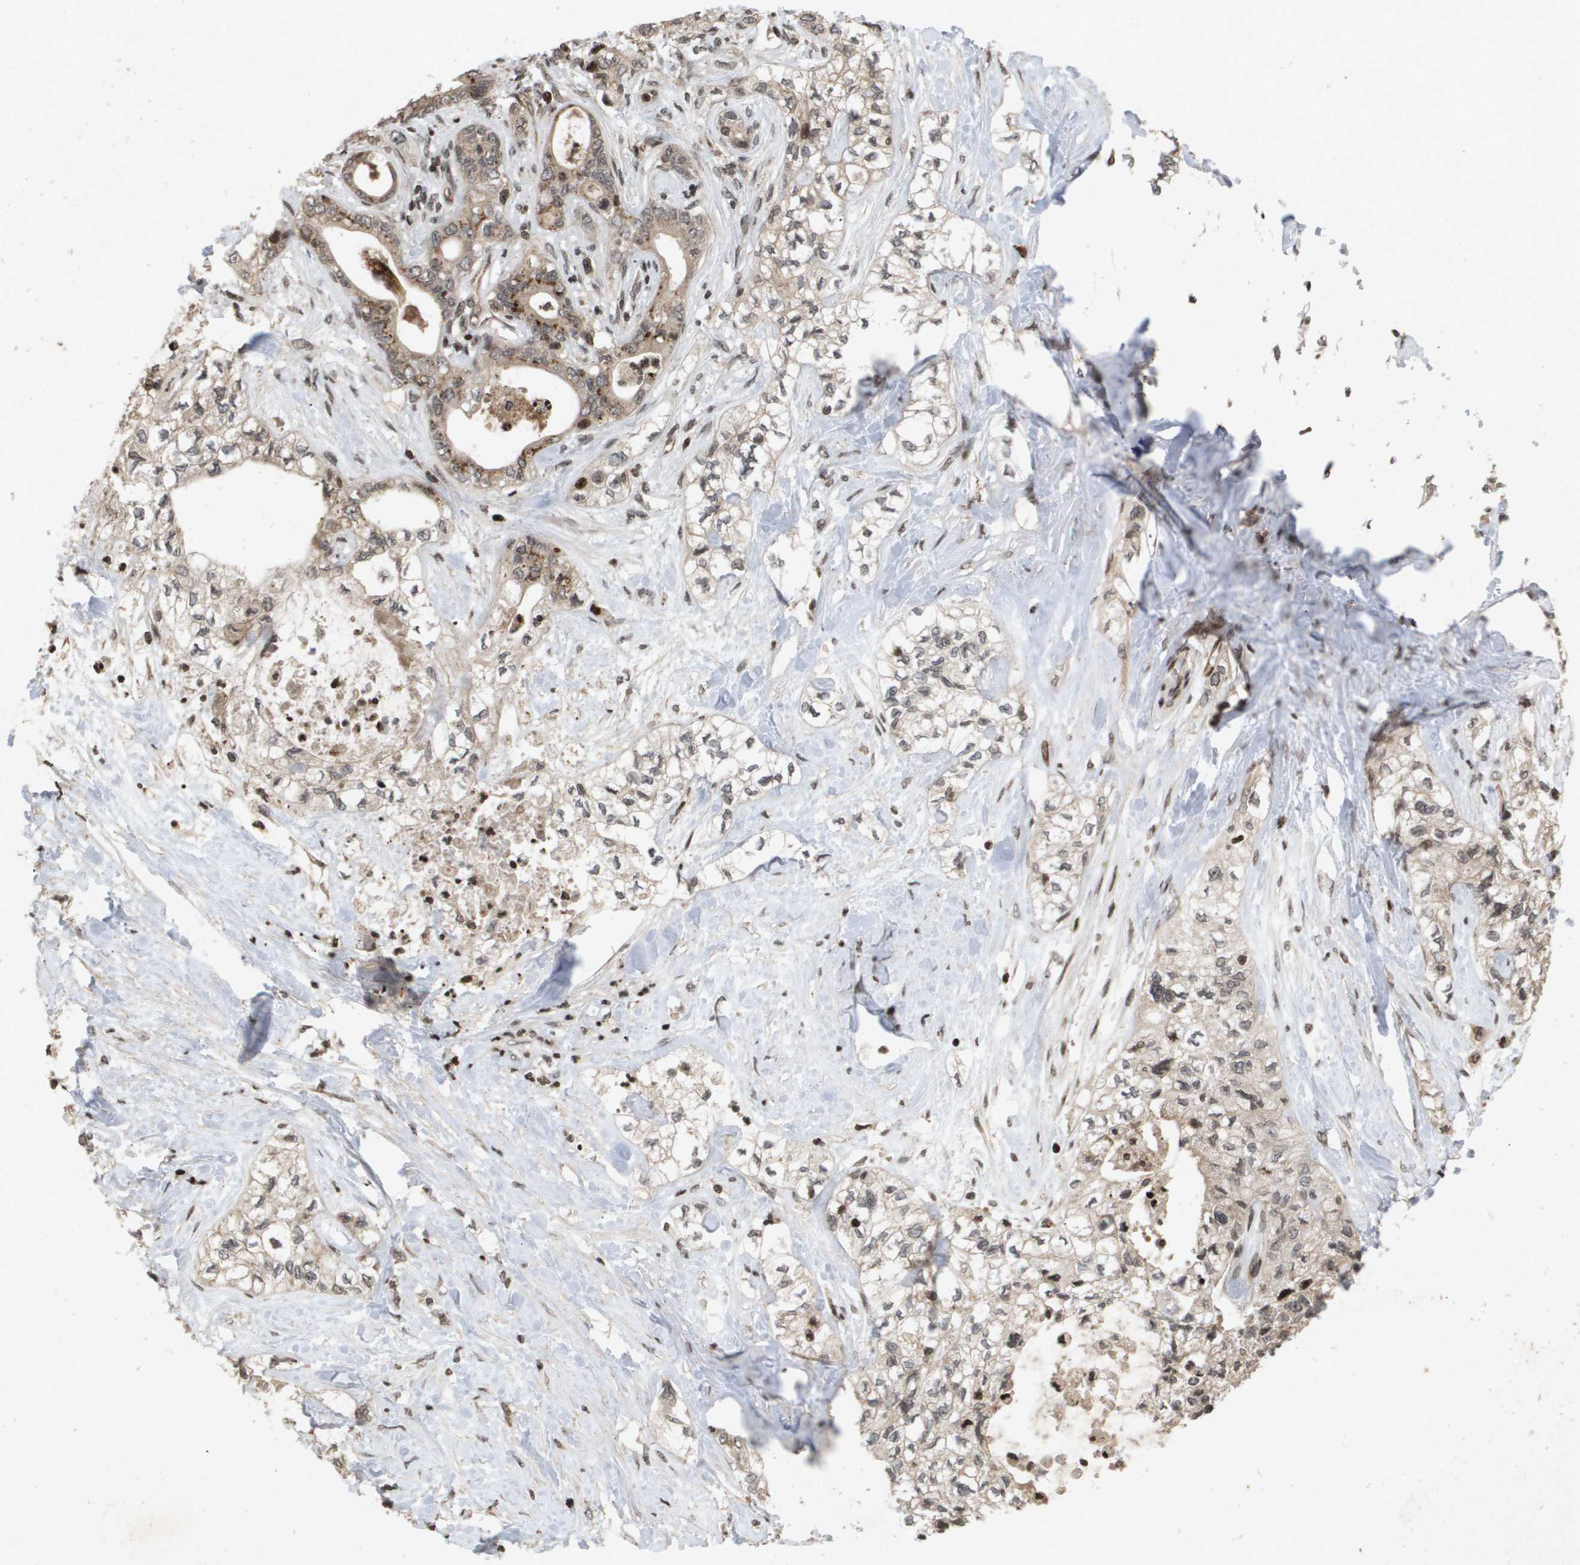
{"staining": {"intensity": "moderate", "quantity": "25%-75%", "location": "cytoplasmic/membranous"}, "tissue": "pancreatic cancer", "cell_type": "Tumor cells", "image_type": "cancer", "snomed": [{"axis": "morphology", "description": "Adenocarcinoma, NOS"}, {"axis": "topography", "description": "Pancreas"}], "caption": "Brown immunohistochemical staining in pancreatic cancer (adenocarcinoma) demonstrates moderate cytoplasmic/membranous positivity in about 25%-75% of tumor cells.", "gene": "HSPA6", "patient": {"sex": "male", "age": 70}}